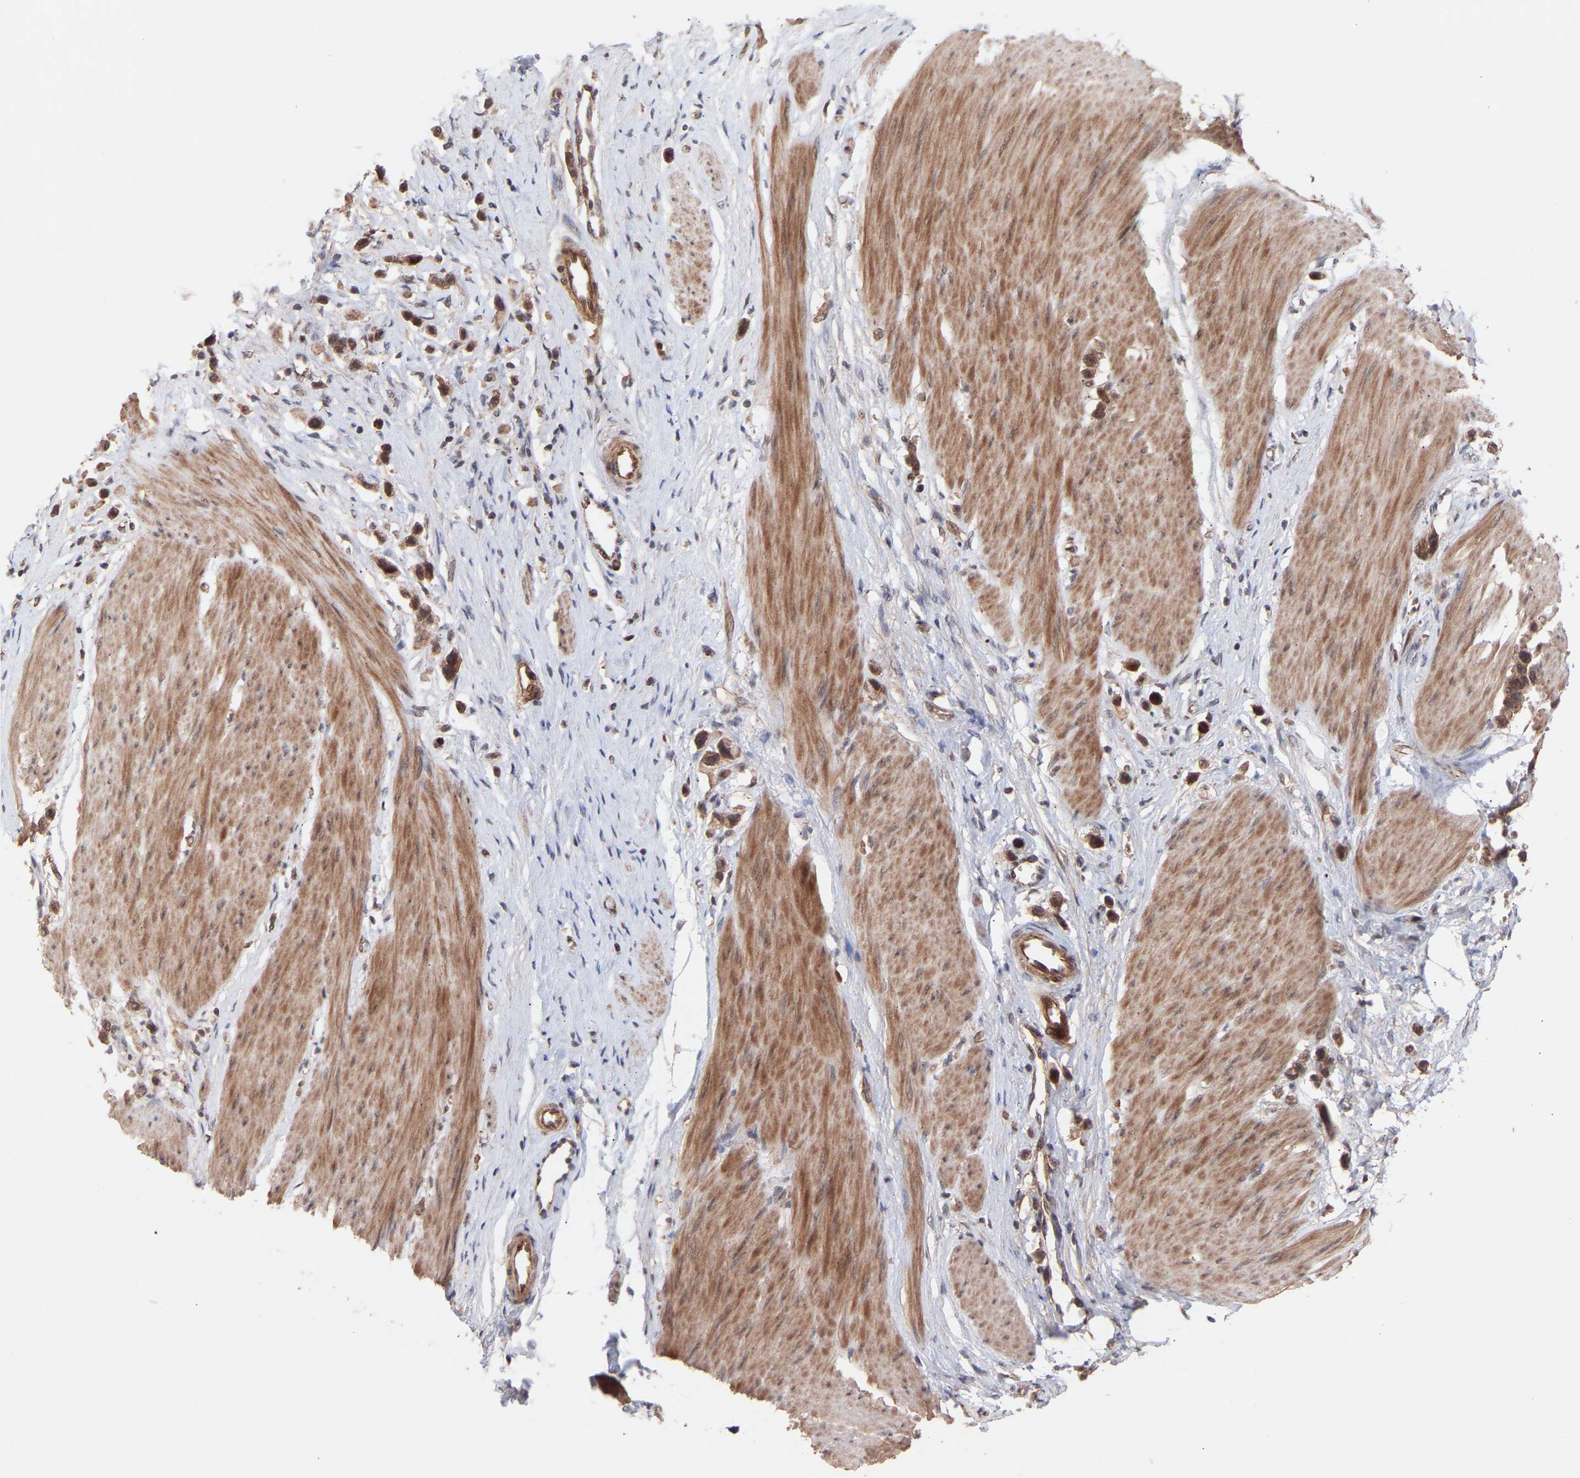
{"staining": {"intensity": "moderate", "quantity": ">75%", "location": "cytoplasmic/membranous,nuclear"}, "tissue": "stomach cancer", "cell_type": "Tumor cells", "image_type": "cancer", "snomed": [{"axis": "morphology", "description": "Adenocarcinoma, NOS"}, {"axis": "topography", "description": "Stomach"}], "caption": "Stomach cancer (adenocarcinoma) was stained to show a protein in brown. There is medium levels of moderate cytoplasmic/membranous and nuclear positivity in about >75% of tumor cells.", "gene": "PDLIM5", "patient": {"sex": "female", "age": 65}}